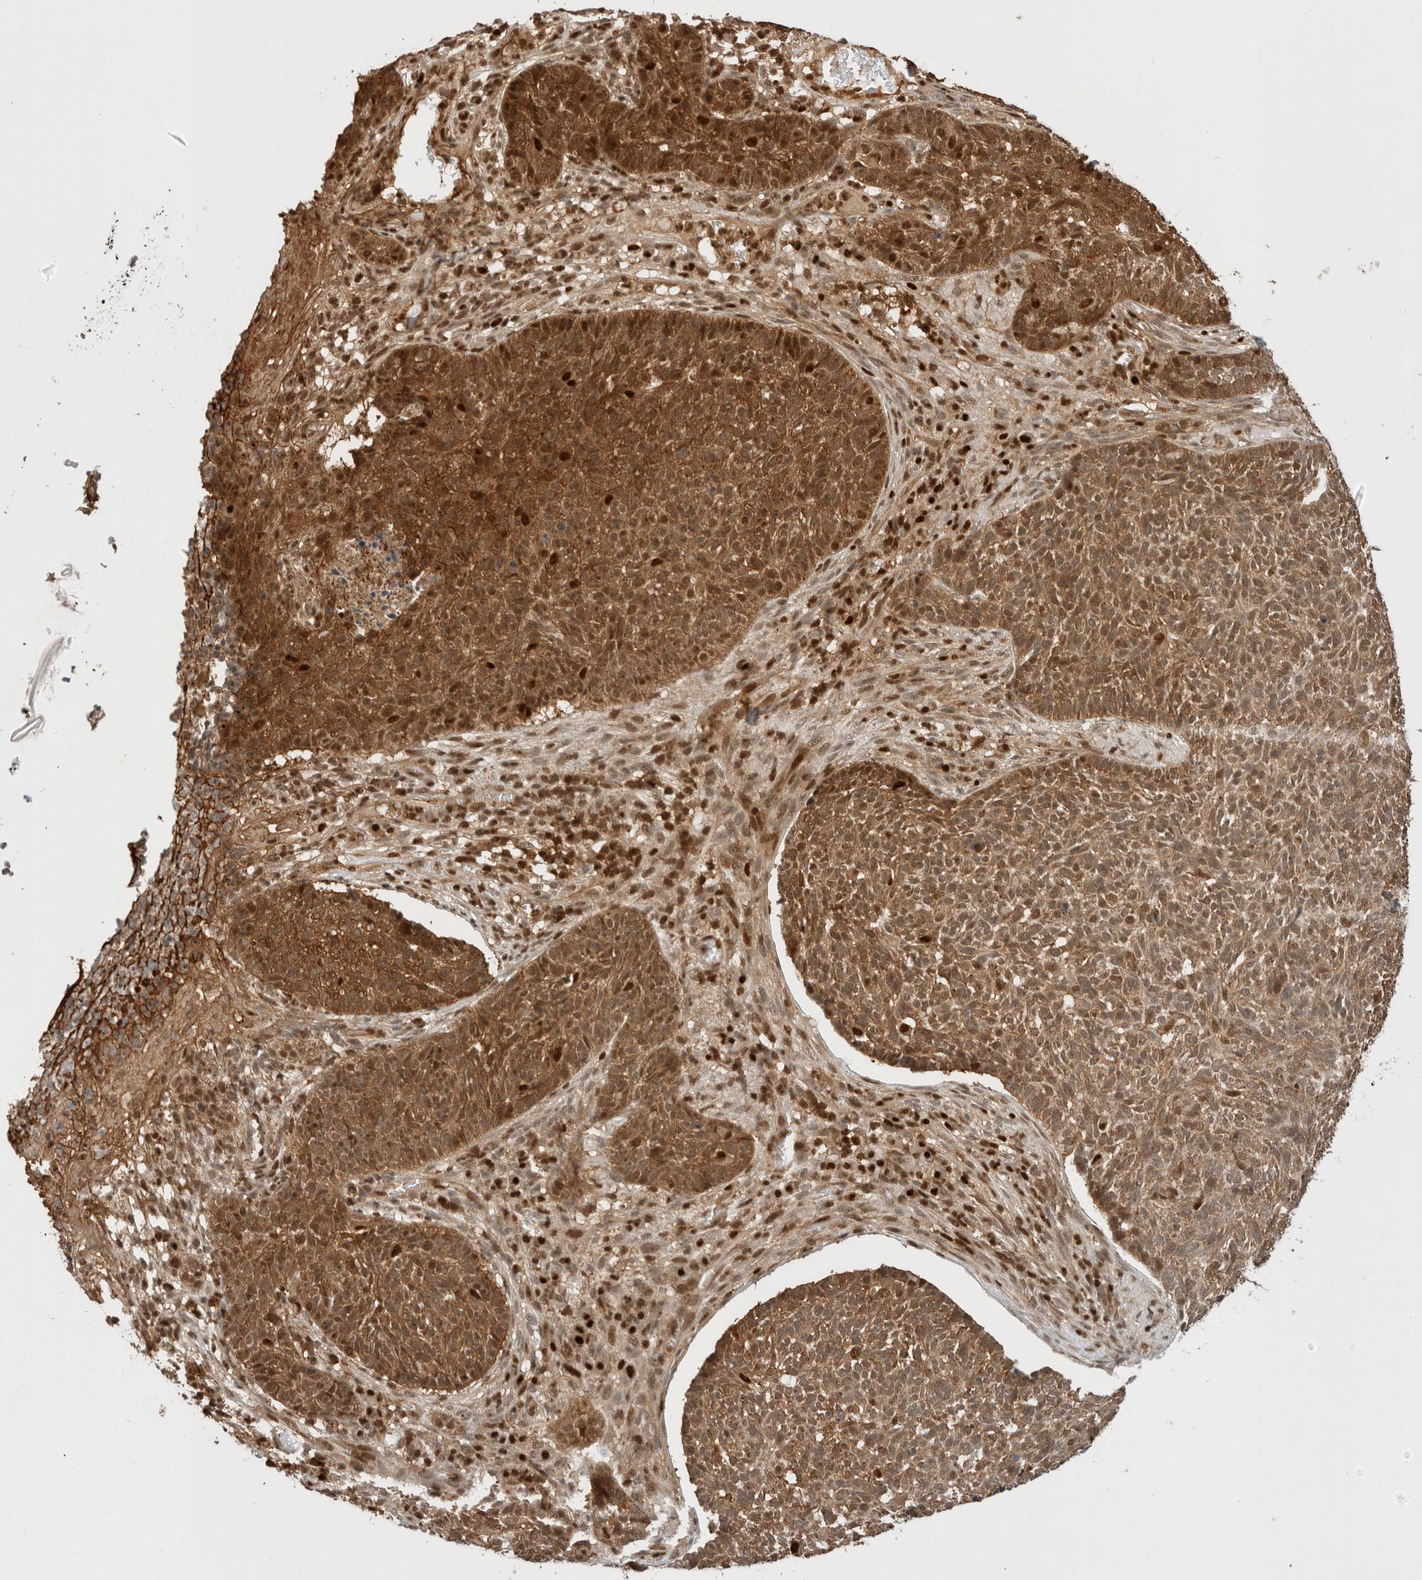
{"staining": {"intensity": "strong", "quantity": ">75%", "location": "cytoplasmic/membranous,nuclear"}, "tissue": "skin cancer", "cell_type": "Tumor cells", "image_type": "cancer", "snomed": [{"axis": "morphology", "description": "Basal cell carcinoma"}, {"axis": "topography", "description": "Skin"}], "caption": "High-magnification brightfield microscopy of basal cell carcinoma (skin) stained with DAB (brown) and counterstained with hematoxylin (blue). tumor cells exhibit strong cytoplasmic/membranous and nuclear staining is identified in about>75% of cells.", "gene": "SNRNP40", "patient": {"sex": "male", "age": 85}}